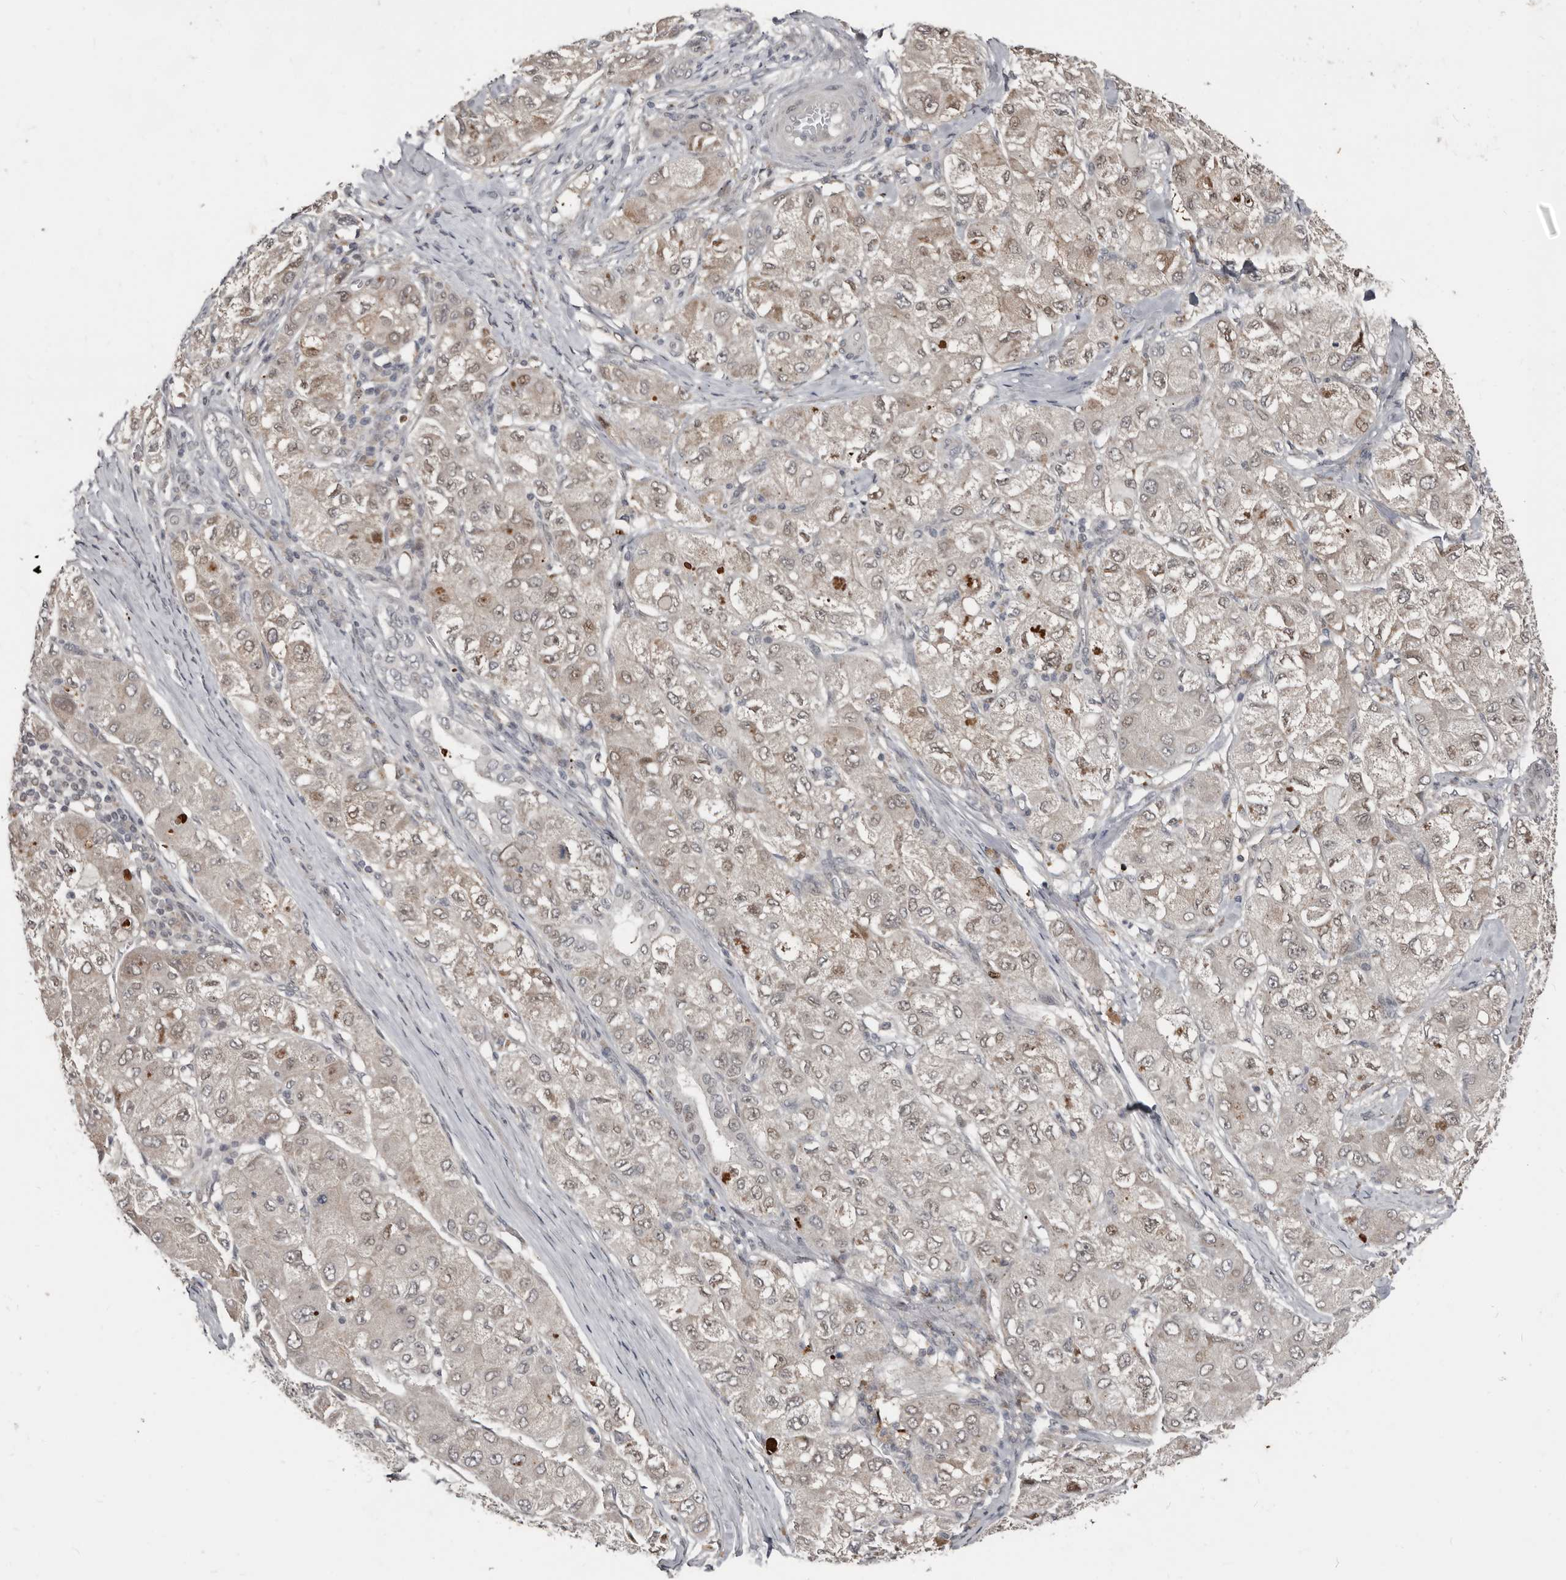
{"staining": {"intensity": "moderate", "quantity": "<25%", "location": "nuclear"}, "tissue": "liver cancer", "cell_type": "Tumor cells", "image_type": "cancer", "snomed": [{"axis": "morphology", "description": "Carcinoma, Hepatocellular, NOS"}, {"axis": "topography", "description": "Liver"}], "caption": "This image reveals immunohistochemistry staining of human liver cancer, with low moderate nuclear positivity in about <25% of tumor cells.", "gene": "APOL6", "patient": {"sex": "male", "age": 80}}